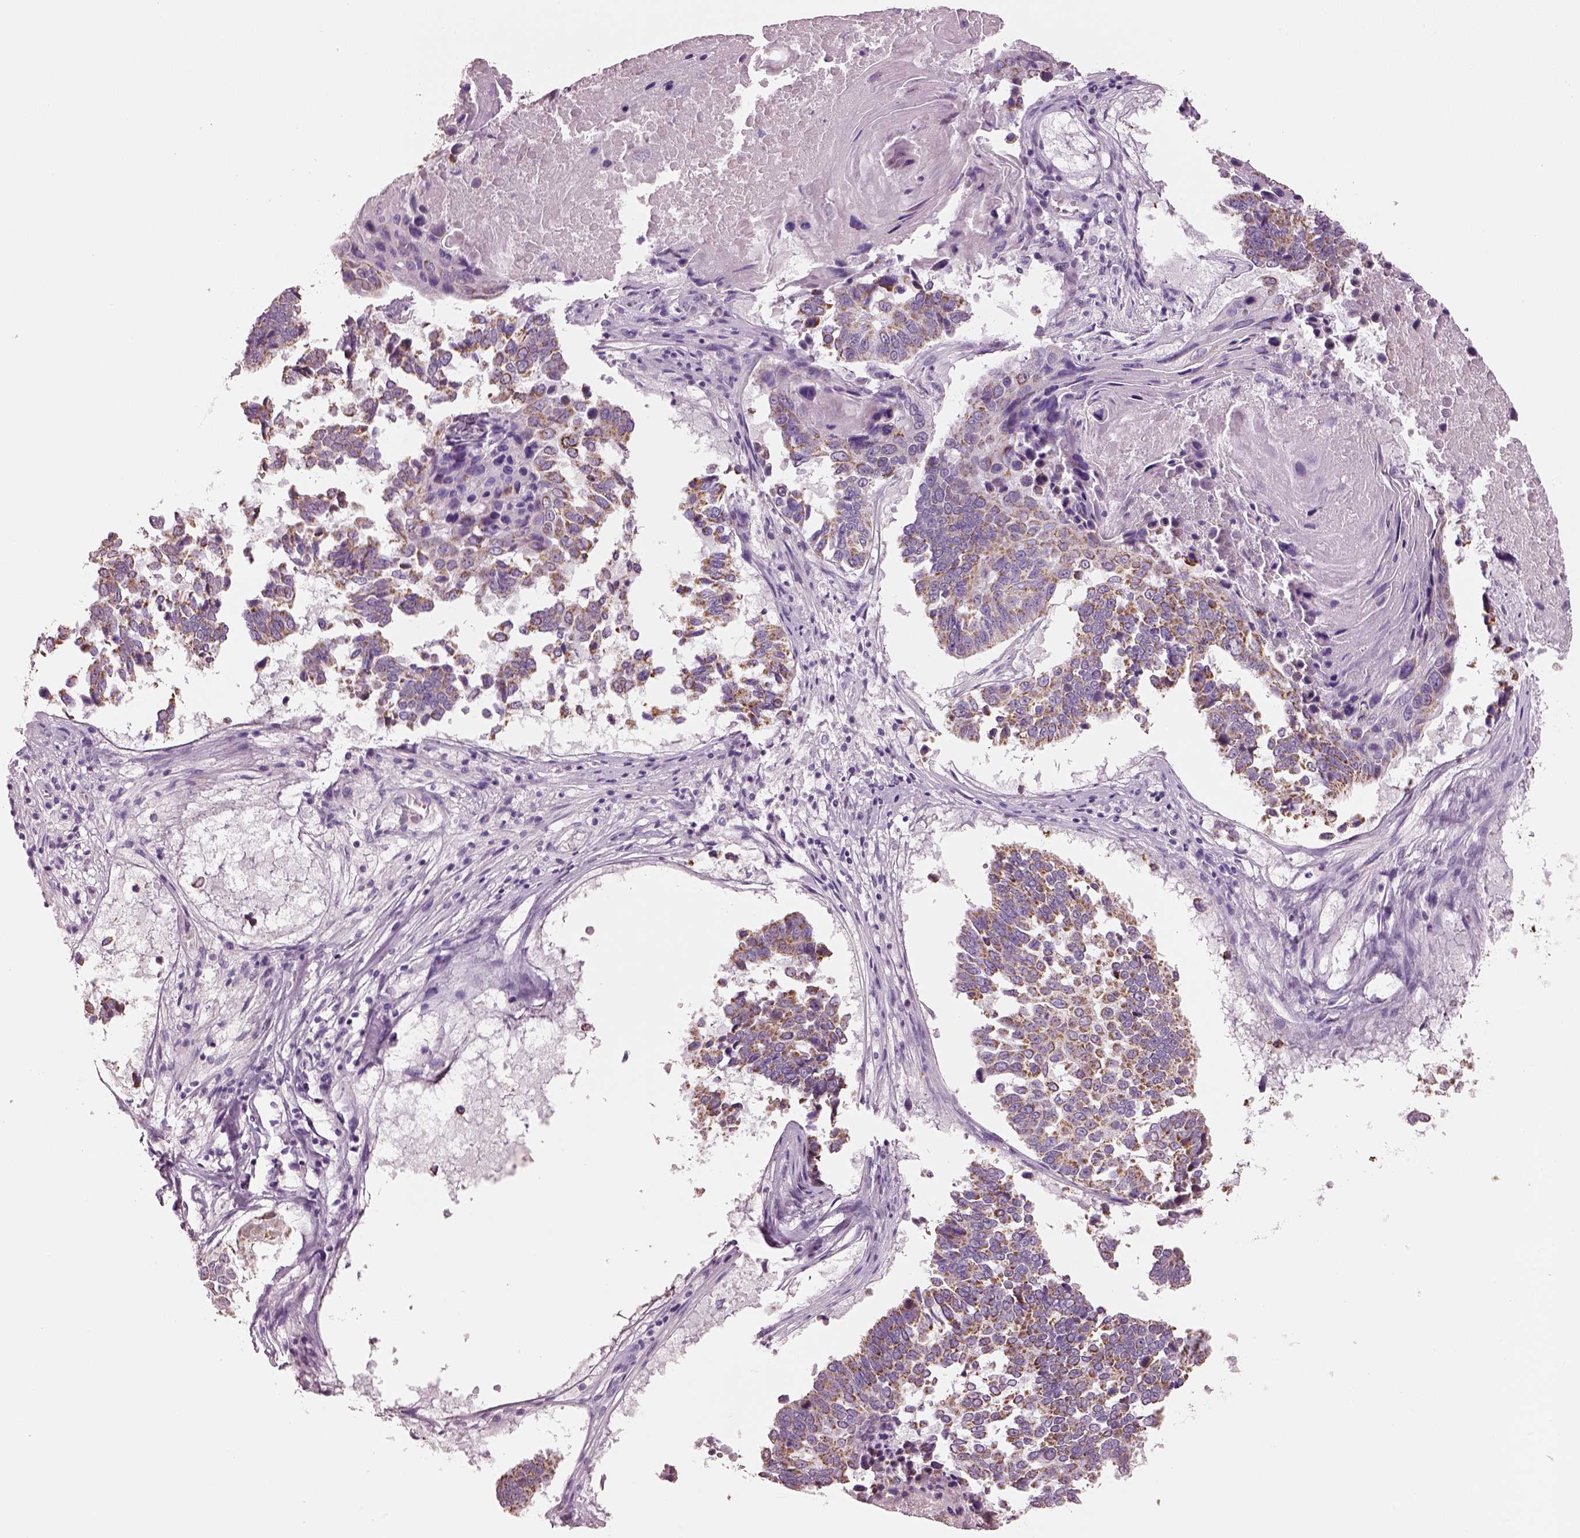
{"staining": {"intensity": "strong", "quantity": ">75%", "location": "cytoplasmic/membranous"}, "tissue": "lung cancer", "cell_type": "Tumor cells", "image_type": "cancer", "snomed": [{"axis": "morphology", "description": "Squamous cell carcinoma, NOS"}, {"axis": "topography", "description": "Lung"}], "caption": "This image reveals immunohistochemistry (IHC) staining of lung squamous cell carcinoma, with high strong cytoplasmic/membranous staining in approximately >75% of tumor cells.", "gene": "ELSPBP1", "patient": {"sex": "male", "age": 73}}